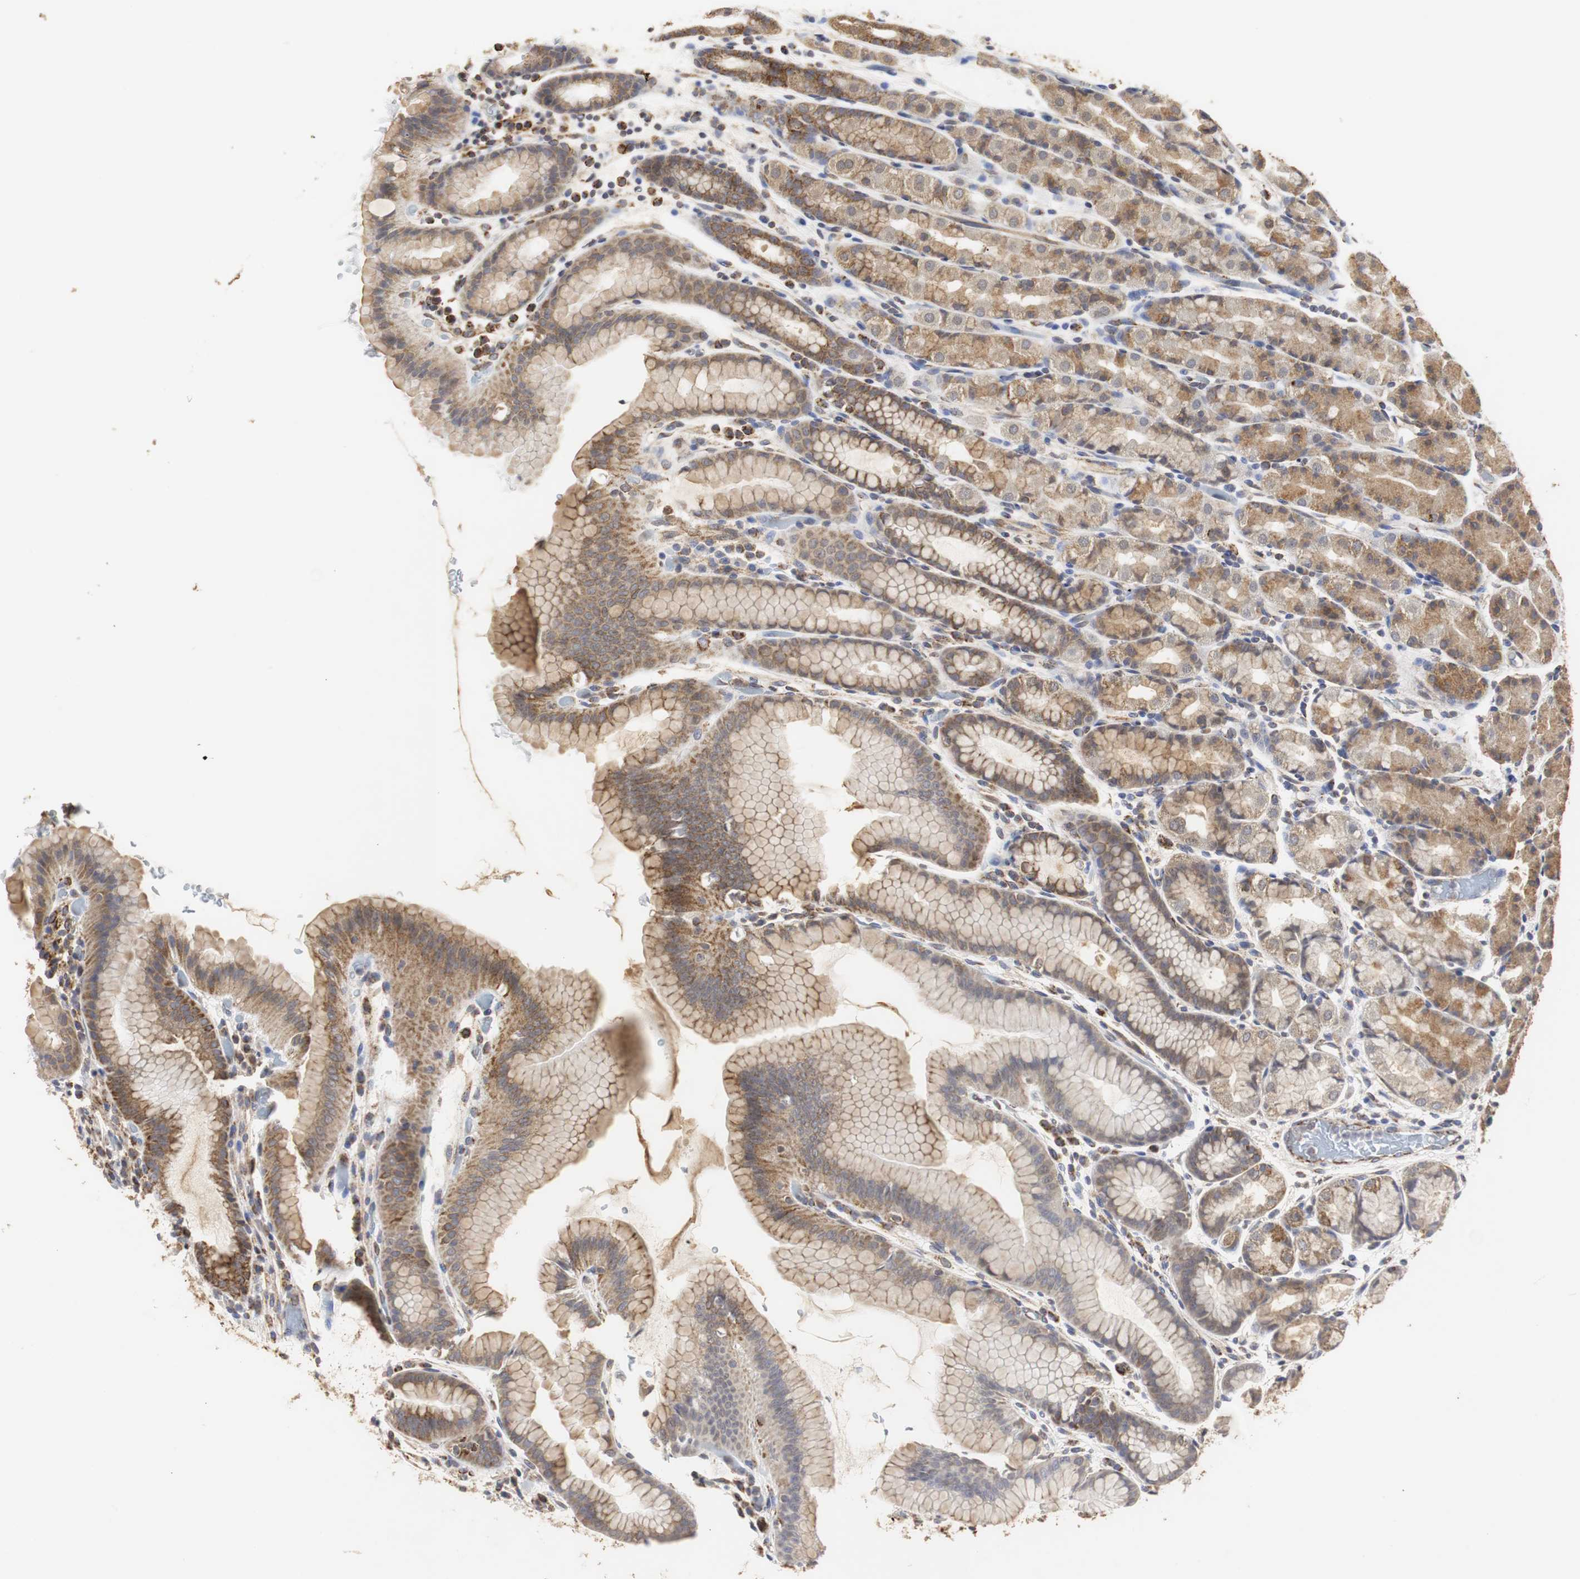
{"staining": {"intensity": "moderate", "quantity": ">75%", "location": "cytoplasmic/membranous"}, "tissue": "stomach", "cell_type": "Glandular cells", "image_type": "normal", "snomed": [{"axis": "morphology", "description": "Normal tissue, NOS"}, {"axis": "topography", "description": "Stomach, upper"}], "caption": "The photomicrograph reveals a brown stain indicating the presence of a protein in the cytoplasmic/membranous of glandular cells in stomach. Immunohistochemistry (ihc) stains the protein in brown and the nuclei are stained blue.", "gene": "HSD17B10", "patient": {"sex": "male", "age": 68}}